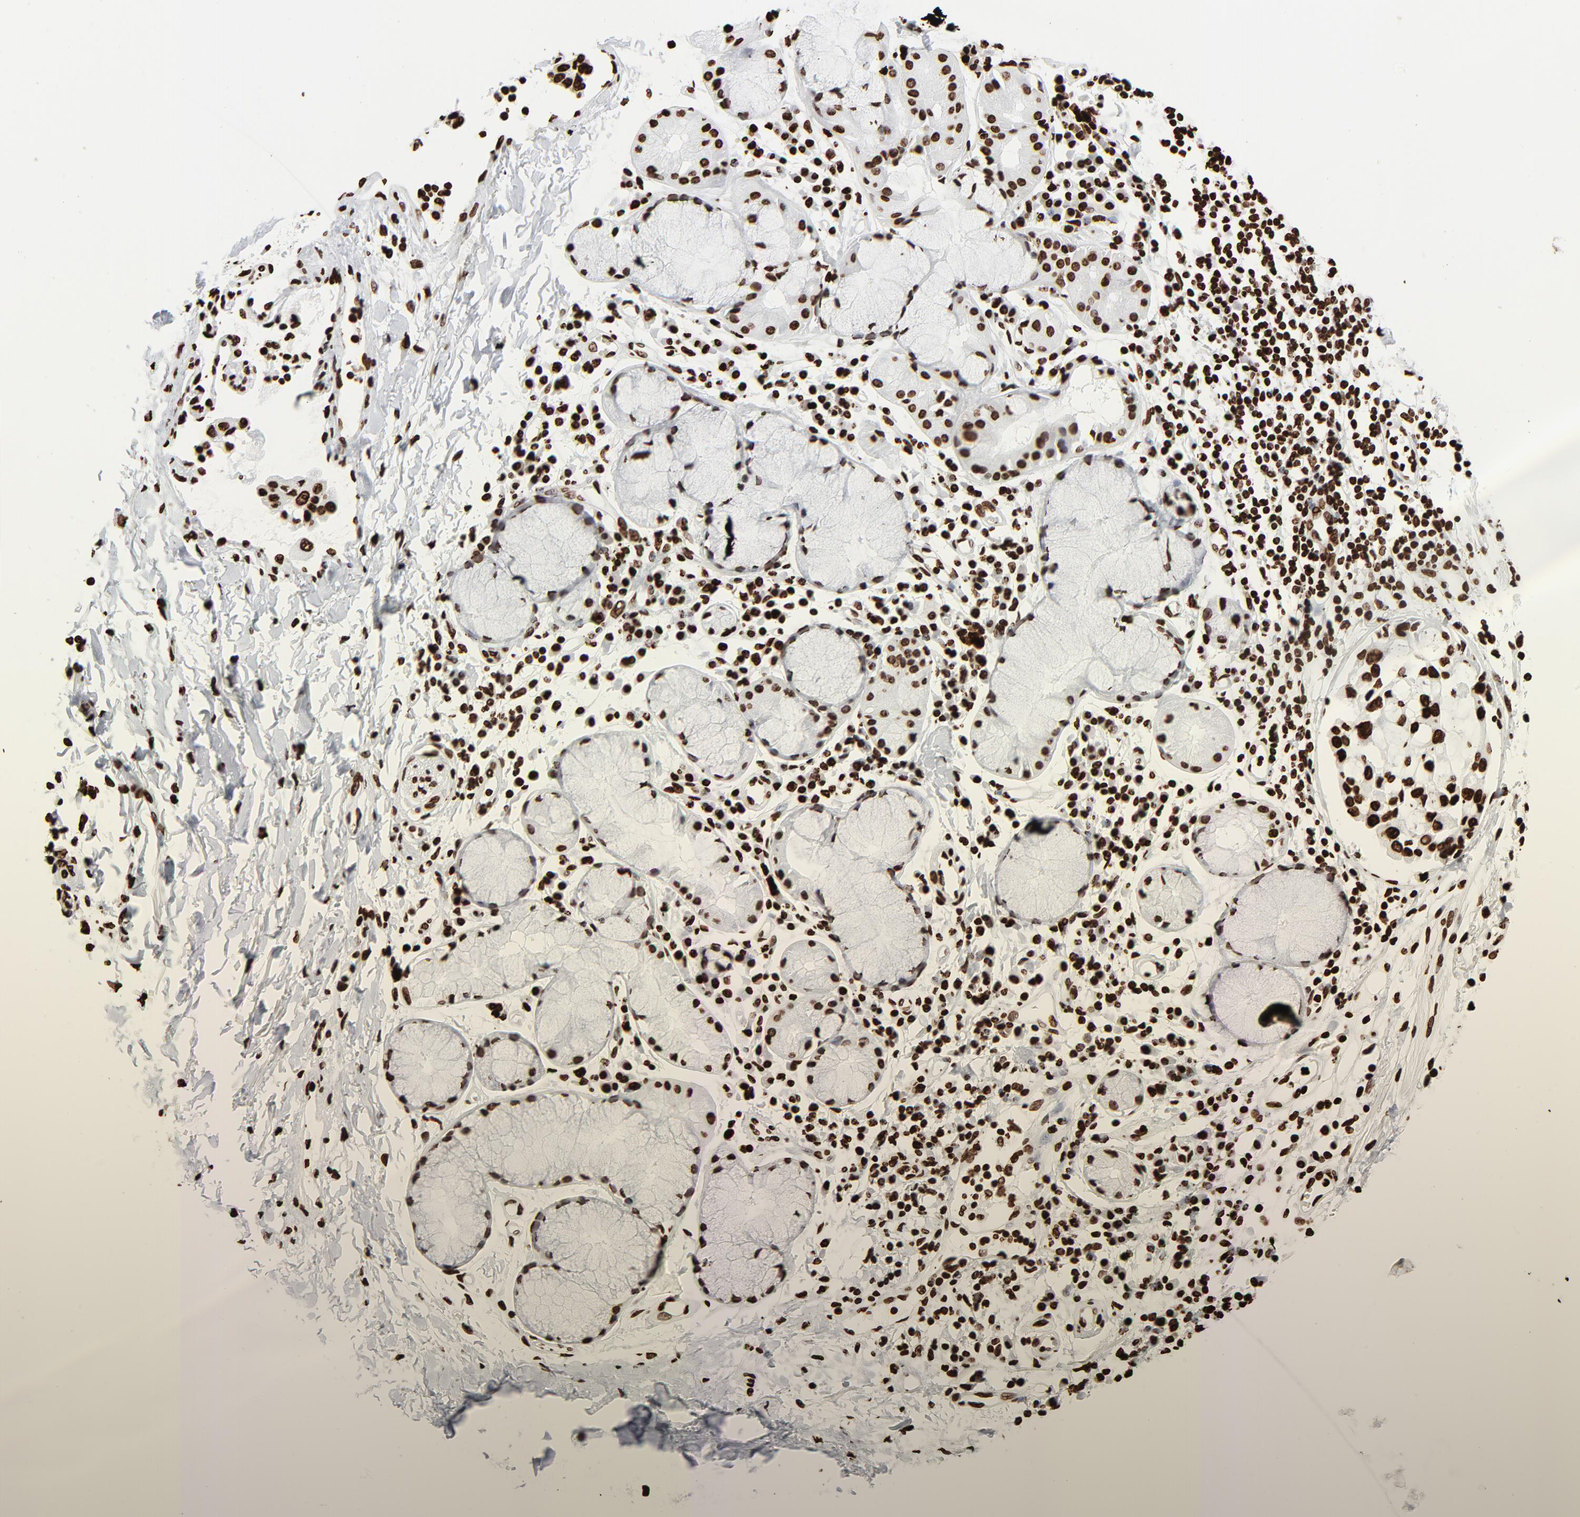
{"staining": {"intensity": "strong", "quantity": ">75%", "location": "nuclear"}, "tissue": "adipose tissue", "cell_type": "Adipocytes", "image_type": "normal", "snomed": [{"axis": "morphology", "description": "Normal tissue, NOS"}, {"axis": "morphology", "description": "Adenocarcinoma, NOS"}, {"axis": "topography", "description": "Cartilage tissue"}, {"axis": "topography", "description": "Bronchus"}, {"axis": "topography", "description": "Lung"}], "caption": "Immunohistochemistry (IHC) (DAB) staining of normal human adipose tissue reveals strong nuclear protein expression in approximately >75% of adipocytes. Nuclei are stained in blue.", "gene": "H3", "patient": {"sex": "female", "age": 67}}